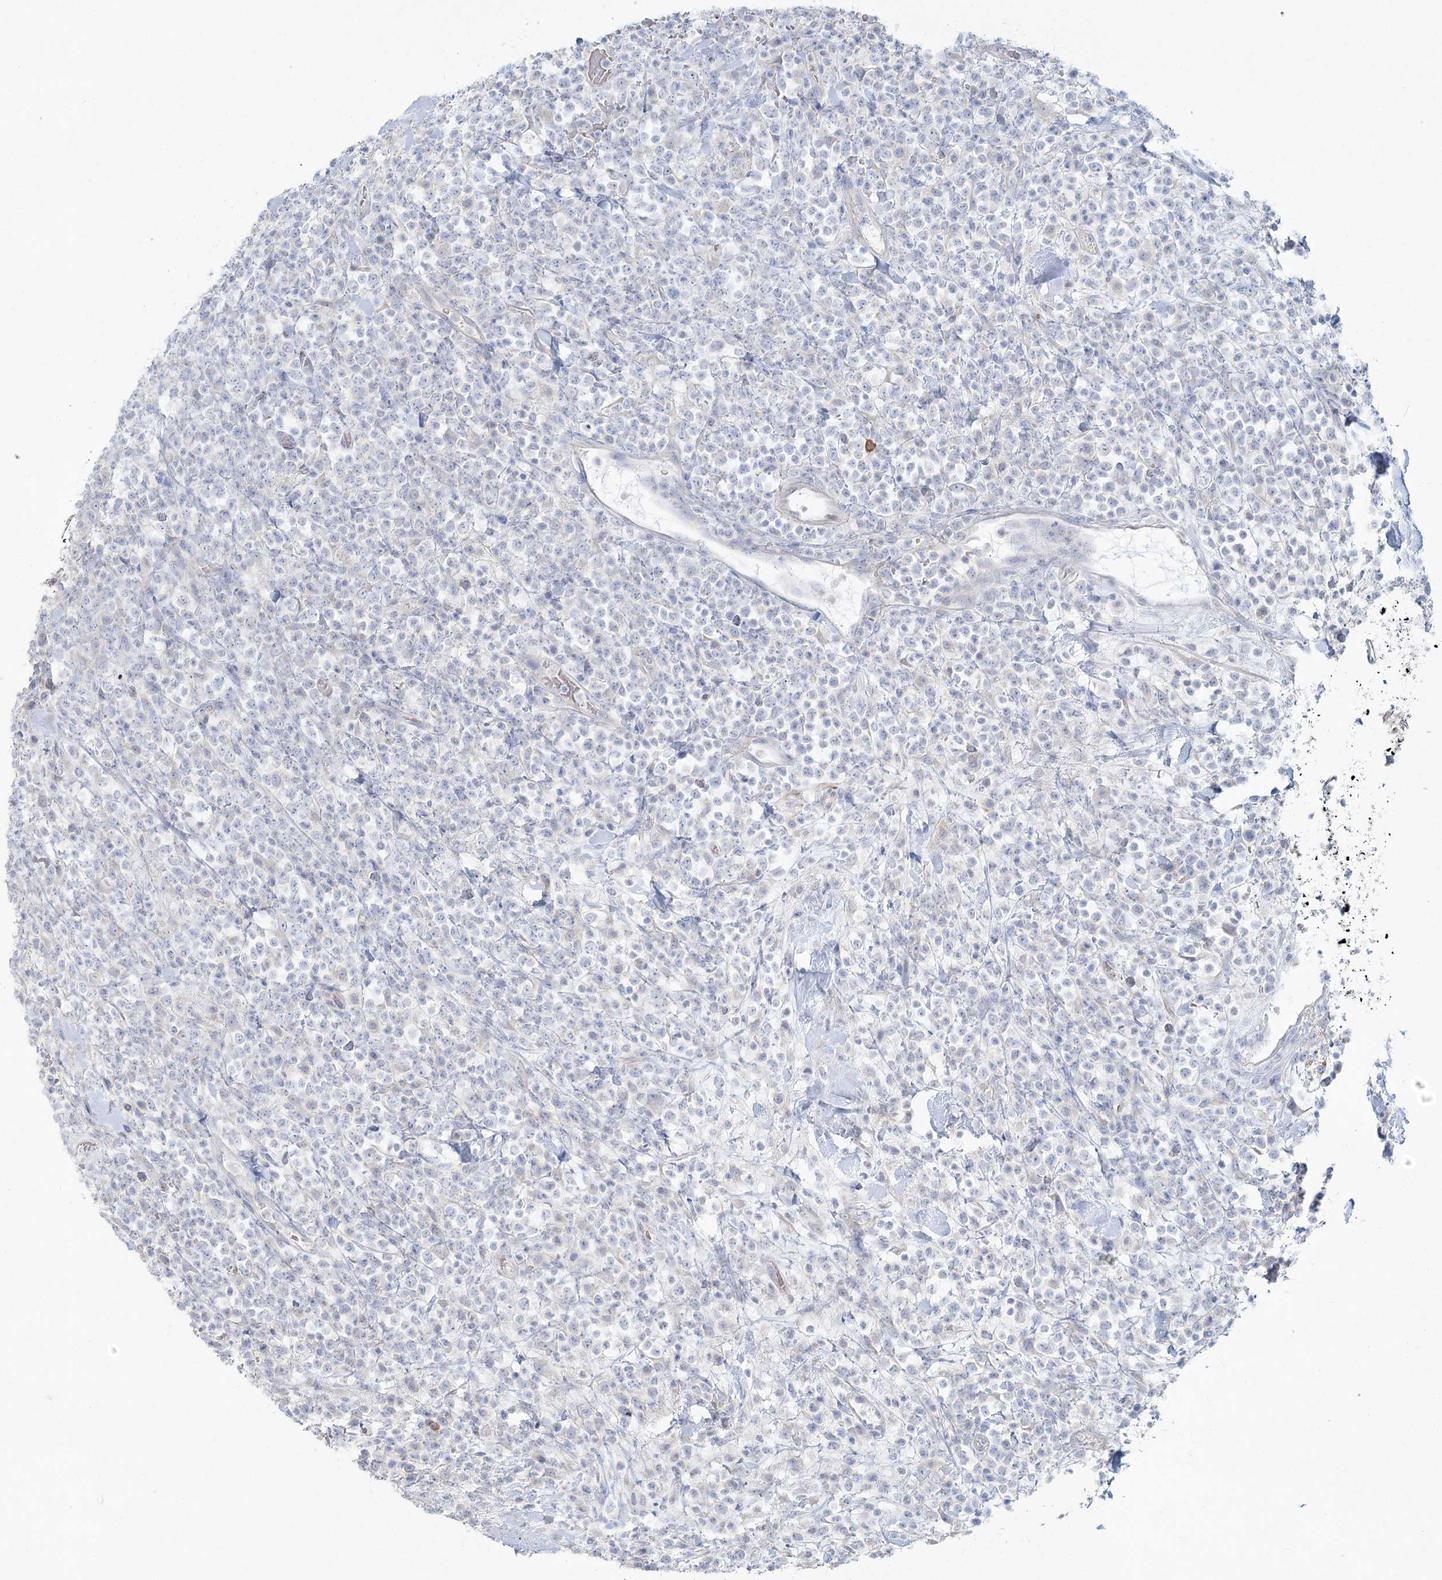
{"staining": {"intensity": "negative", "quantity": "none", "location": "none"}, "tissue": "lymphoma", "cell_type": "Tumor cells", "image_type": "cancer", "snomed": [{"axis": "morphology", "description": "Malignant lymphoma, non-Hodgkin's type, High grade"}, {"axis": "topography", "description": "Colon"}], "caption": "The image exhibits no staining of tumor cells in malignant lymphoma, non-Hodgkin's type (high-grade).", "gene": "LRP2BP", "patient": {"sex": "female", "age": 53}}